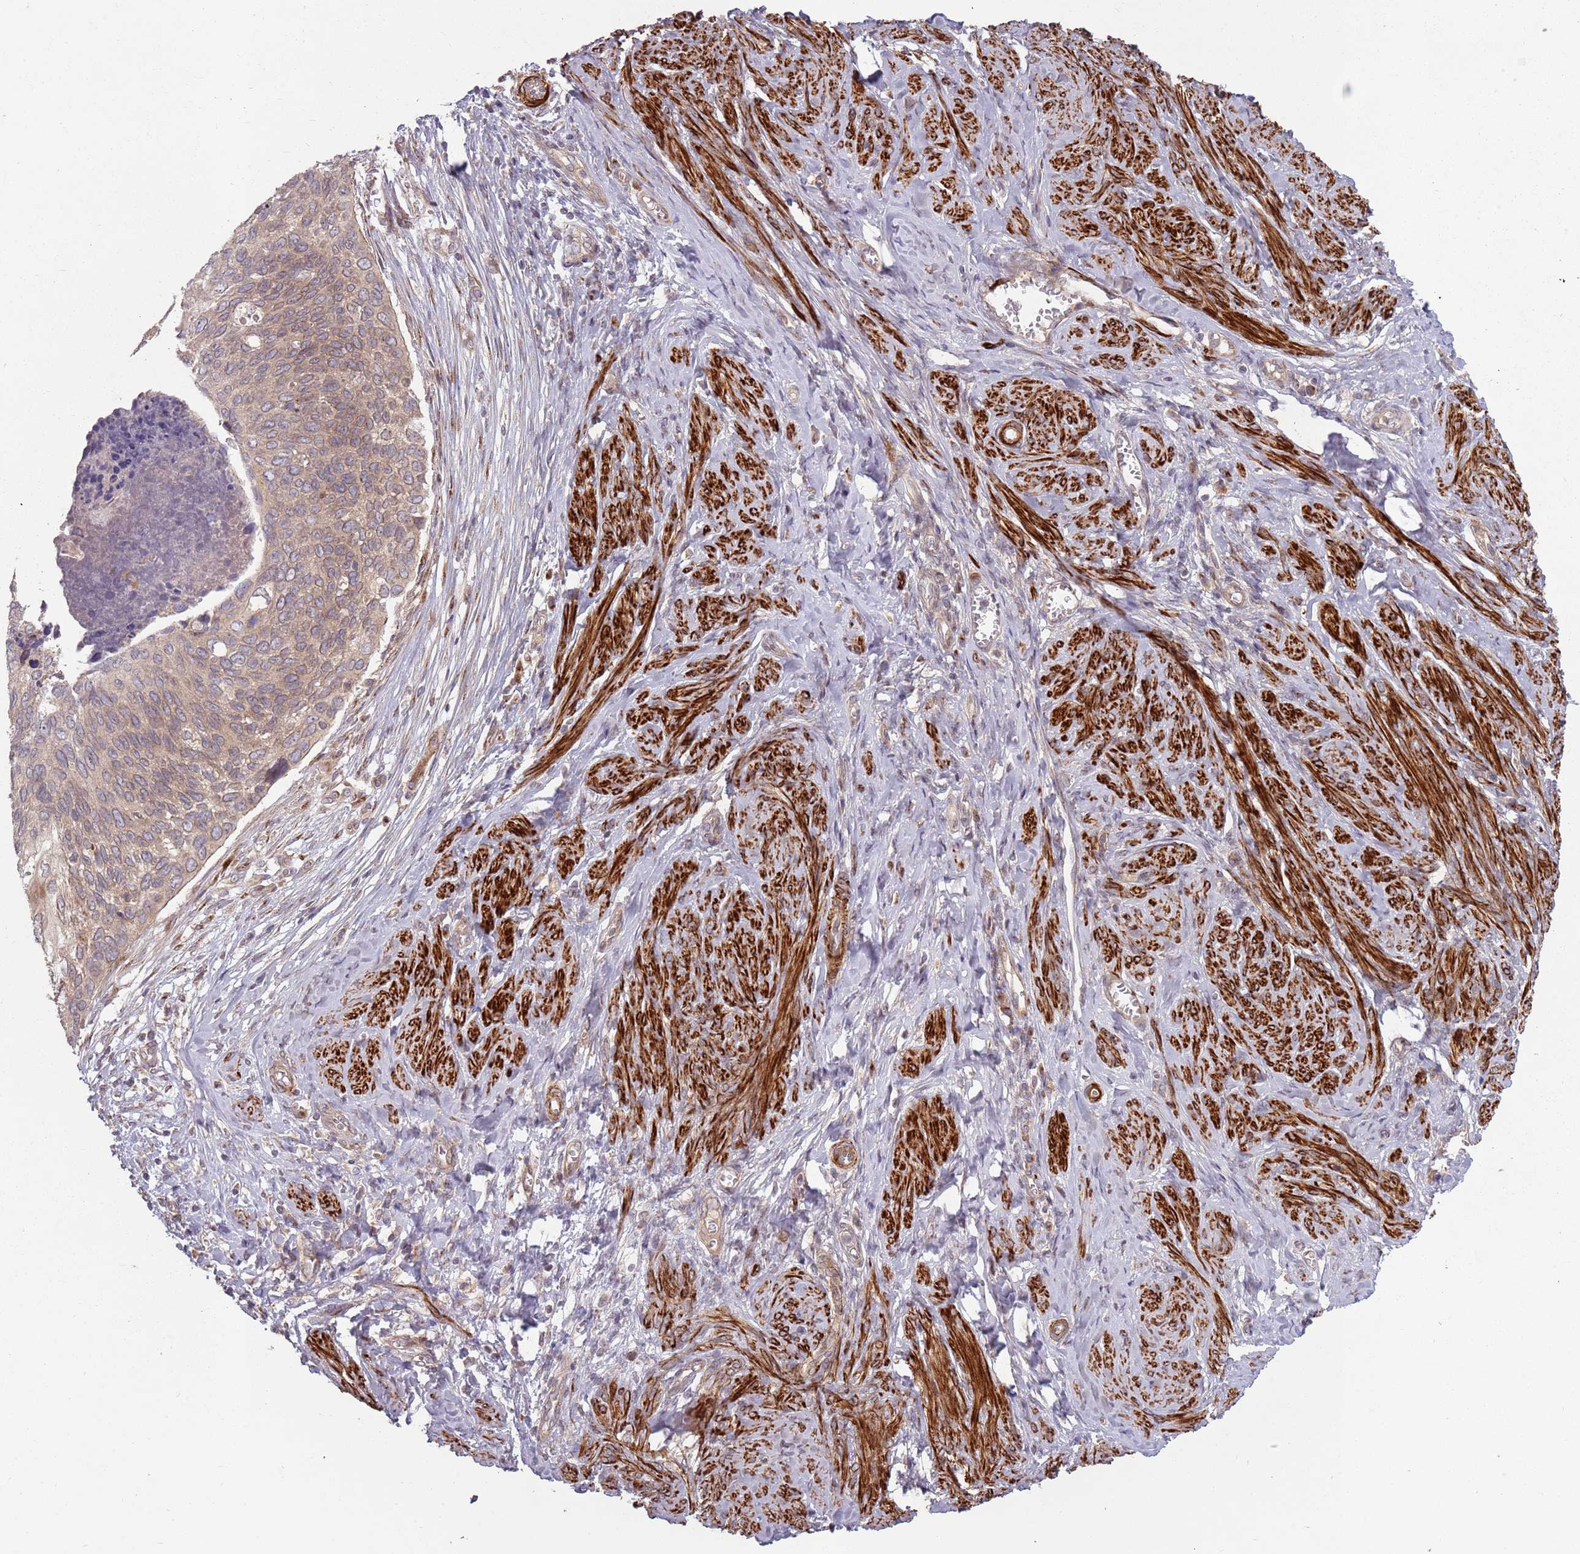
{"staining": {"intensity": "weak", "quantity": ">75%", "location": "cytoplasmic/membranous"}, "tissue": "cervical cancer", "cell_type": "Tumor cells", "image_type": "cancer", "snomed": [{"axis": "morphology", "description": "Squamous cell carcinoma, NOS"}, {"axis": "topography", "description": "Cervix"}], "caption": "Human cervical cancer stained with a protein marker shows weak staining in tumor cells.", "gene": "PLD6", "patient": {"sex": "female", "age": 80}}